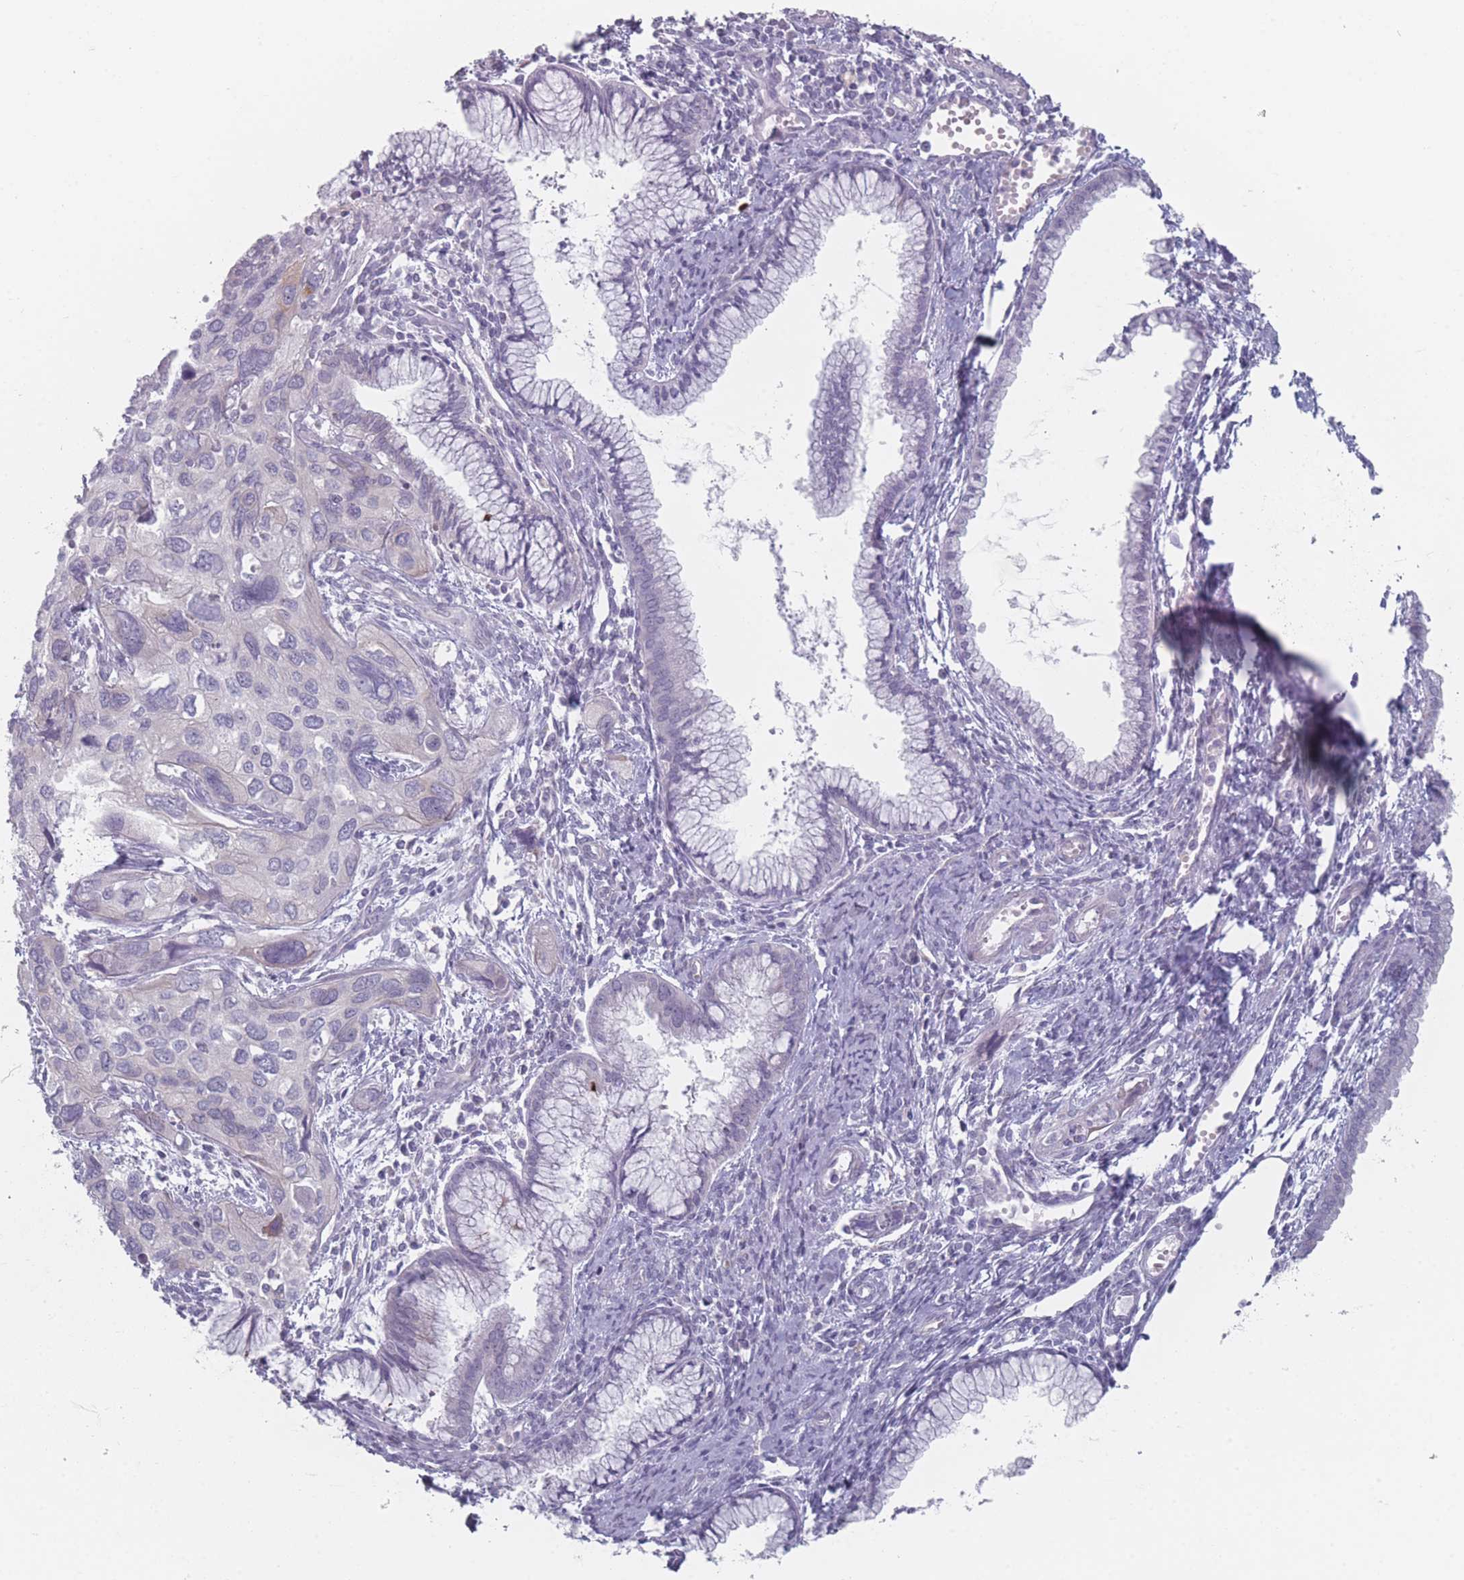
{"staining": {"intensity": "negative", "quantity": "none", "location": "none"}, "tissue": "cervical cancer", "cell_type": "Tumor cells", "image_type": "cancer", "snomed": [{"axis": "morphology", "description": "Squamous cell carcinoma, NOS"}, {"axis": "topography", "description": "Cervix"}], "caption": "Human cervical cancer stained for a protein using immunohistochemistry (IHC) displays no positivity in tumor cells.", "gene": "RNF4", "patient": {"sex": "female", "age": 55}}